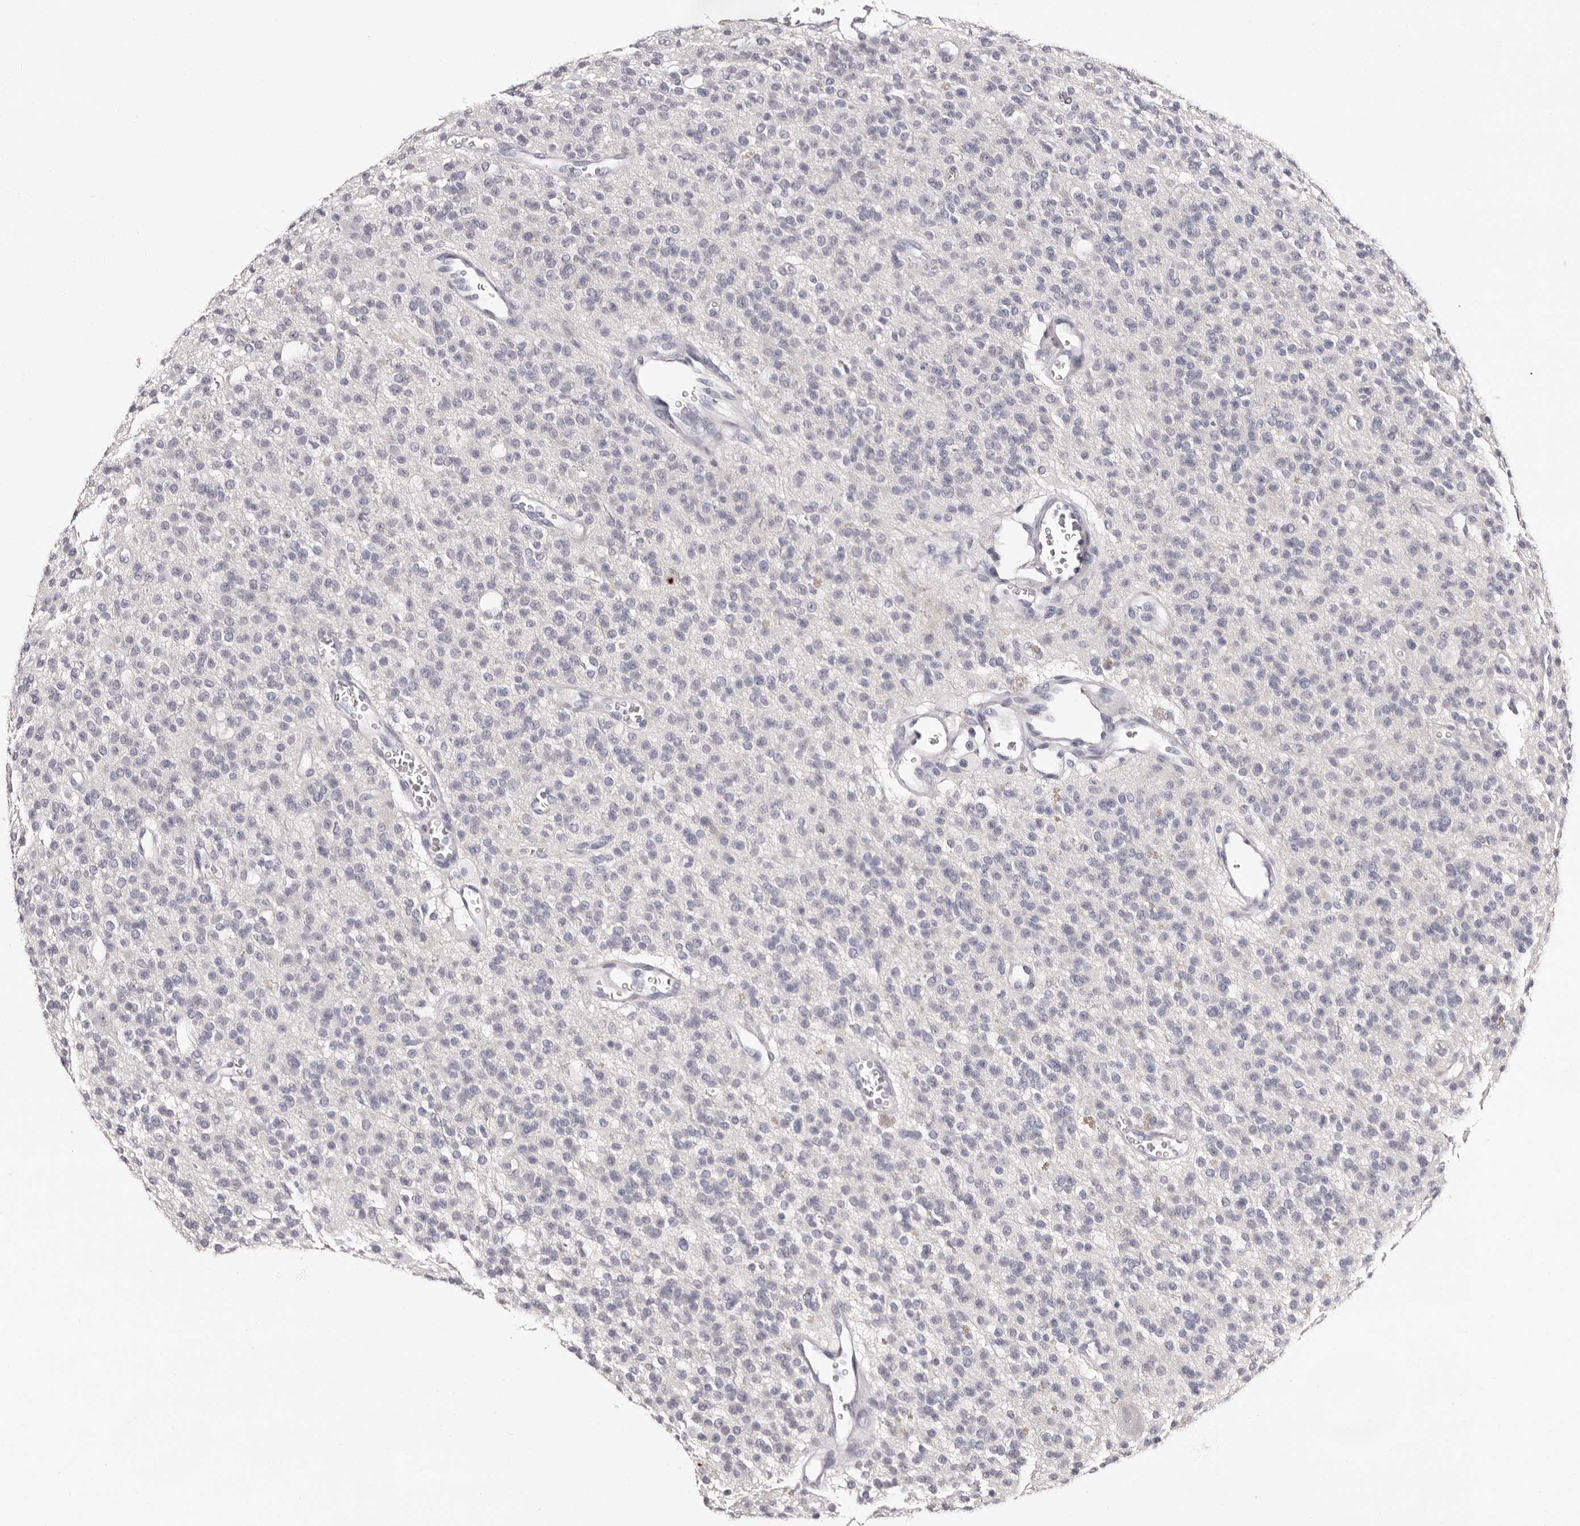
{"staining": {"intensity": "negative", "quantity": "none", "location": "none"}, "tissue": "glioma", "cell_type": "Tumor cells", "image_type": "cancer", "snomed": [{"axis": "morphology", "description": "Glioma, malignant, High grade"}, {"axis": "topography", "description": "Brain"}], "caption": "DAB immunohistochemical staining of malignant high-grade glioma demonstrates no significant expression in tumor cells. (DAB immunohistochemistry visualized using brightfield microscopy, high magnification).", "gene": "BPGM", "patient": {"sex": "male", "age": 34}}